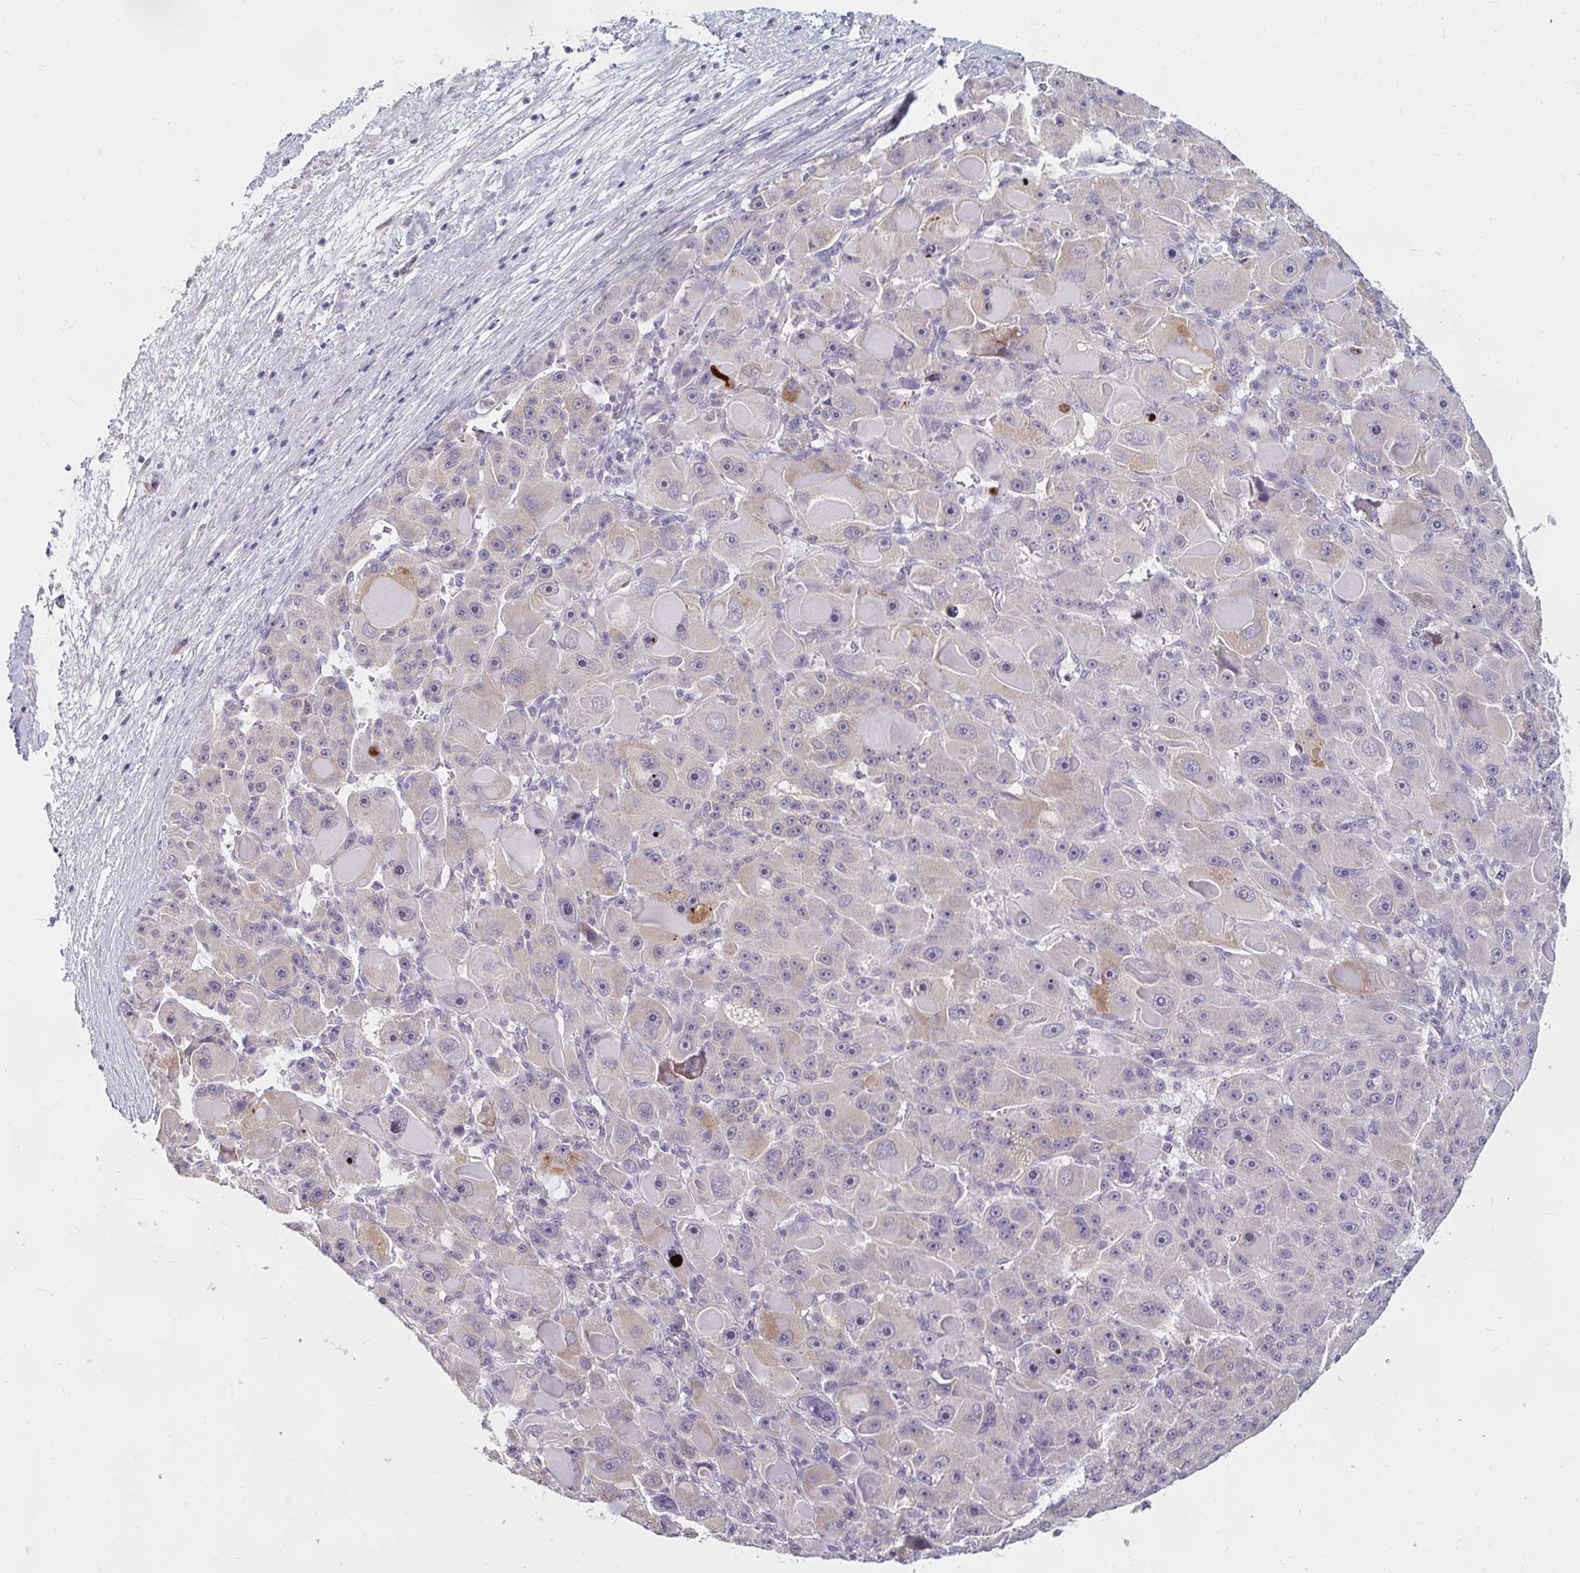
{"staining": {"intensity": "negative", "quantity": "none", "location": "none"}, "tissue": "liver cancer", "cell_type": "Tumor cells", "image_type": "cancer", "snomed": [{"axis": "morphology", "description": "Carcinoma, Hepatocellular, NOS"}, {"axis": "topography", "description": "Liver"}], "caption": "An IHC photomicrograph of liver cancer (hepatocellular carcinoma) is shown. There is no staining in tumor cells of liver cancer (hepatocellular carcinoma).", "gene": "DDN", "patient": {"sex": "male", "age": 76}}